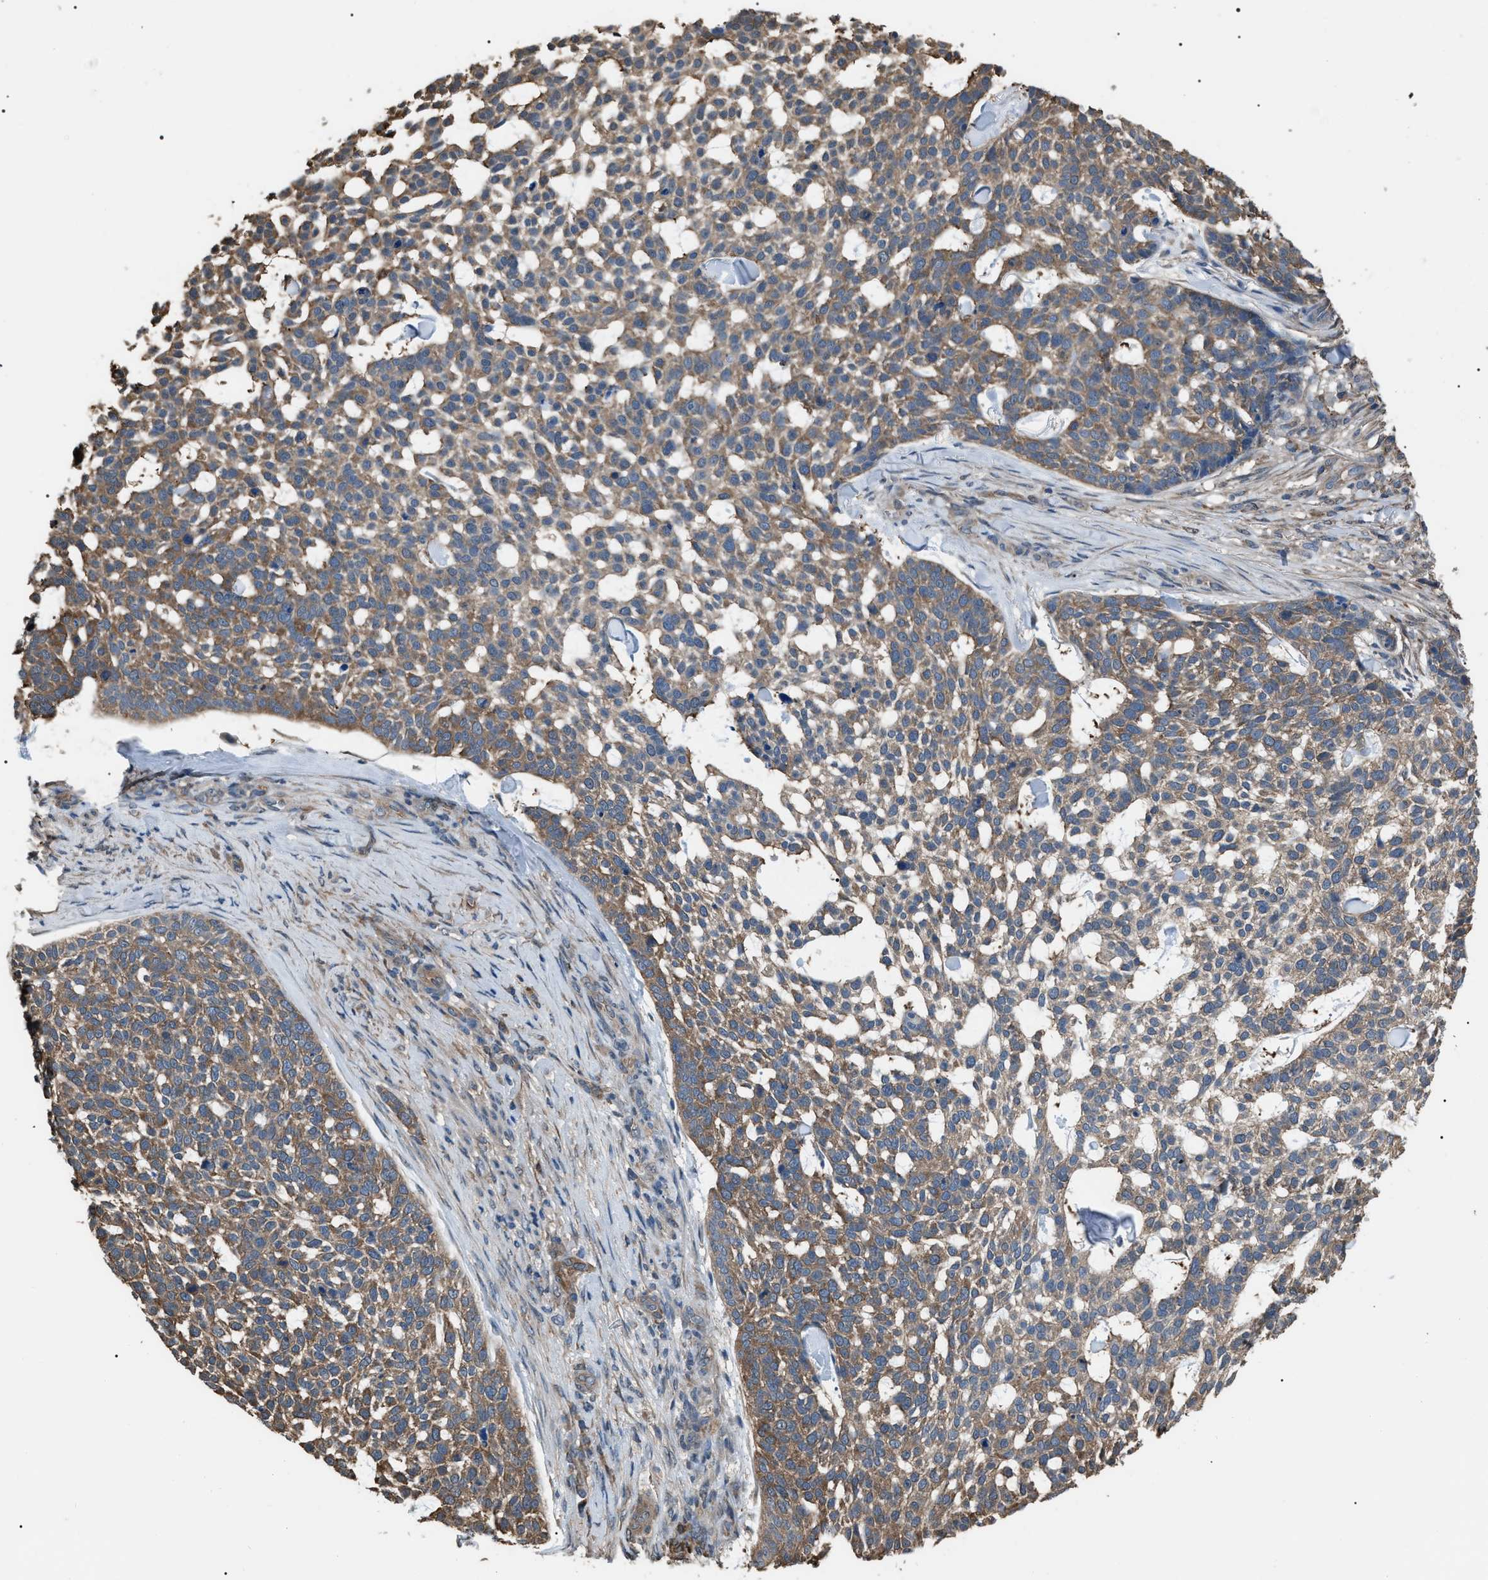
{"staining": {"intensity": "moderate", "quantity": ">75%", "location": "cytoplasmic/membranous"}, "tissue": "skin cancer", "cell_type": "Tumor cells", "image_type": "cancer", "snomed": [{"axis": "morphology", "description": "Basal cell carcinoma"}, {"axis": "topography", "description": "Skin"}], "caption": "A high-resolution photomicrograph shows immunohistochemistry (IHC) staining of basal cell carcinoma (skin), which shows moderate cytoplasmic/membranous expression in approximately >75% of tumor cells. Using DAB (brown) and hematoxylin (blue) stains, captured at high magnification using brightfield microscopy.", "gene": "PDCD5", "patient": {"sex": "female", "age": 64}}